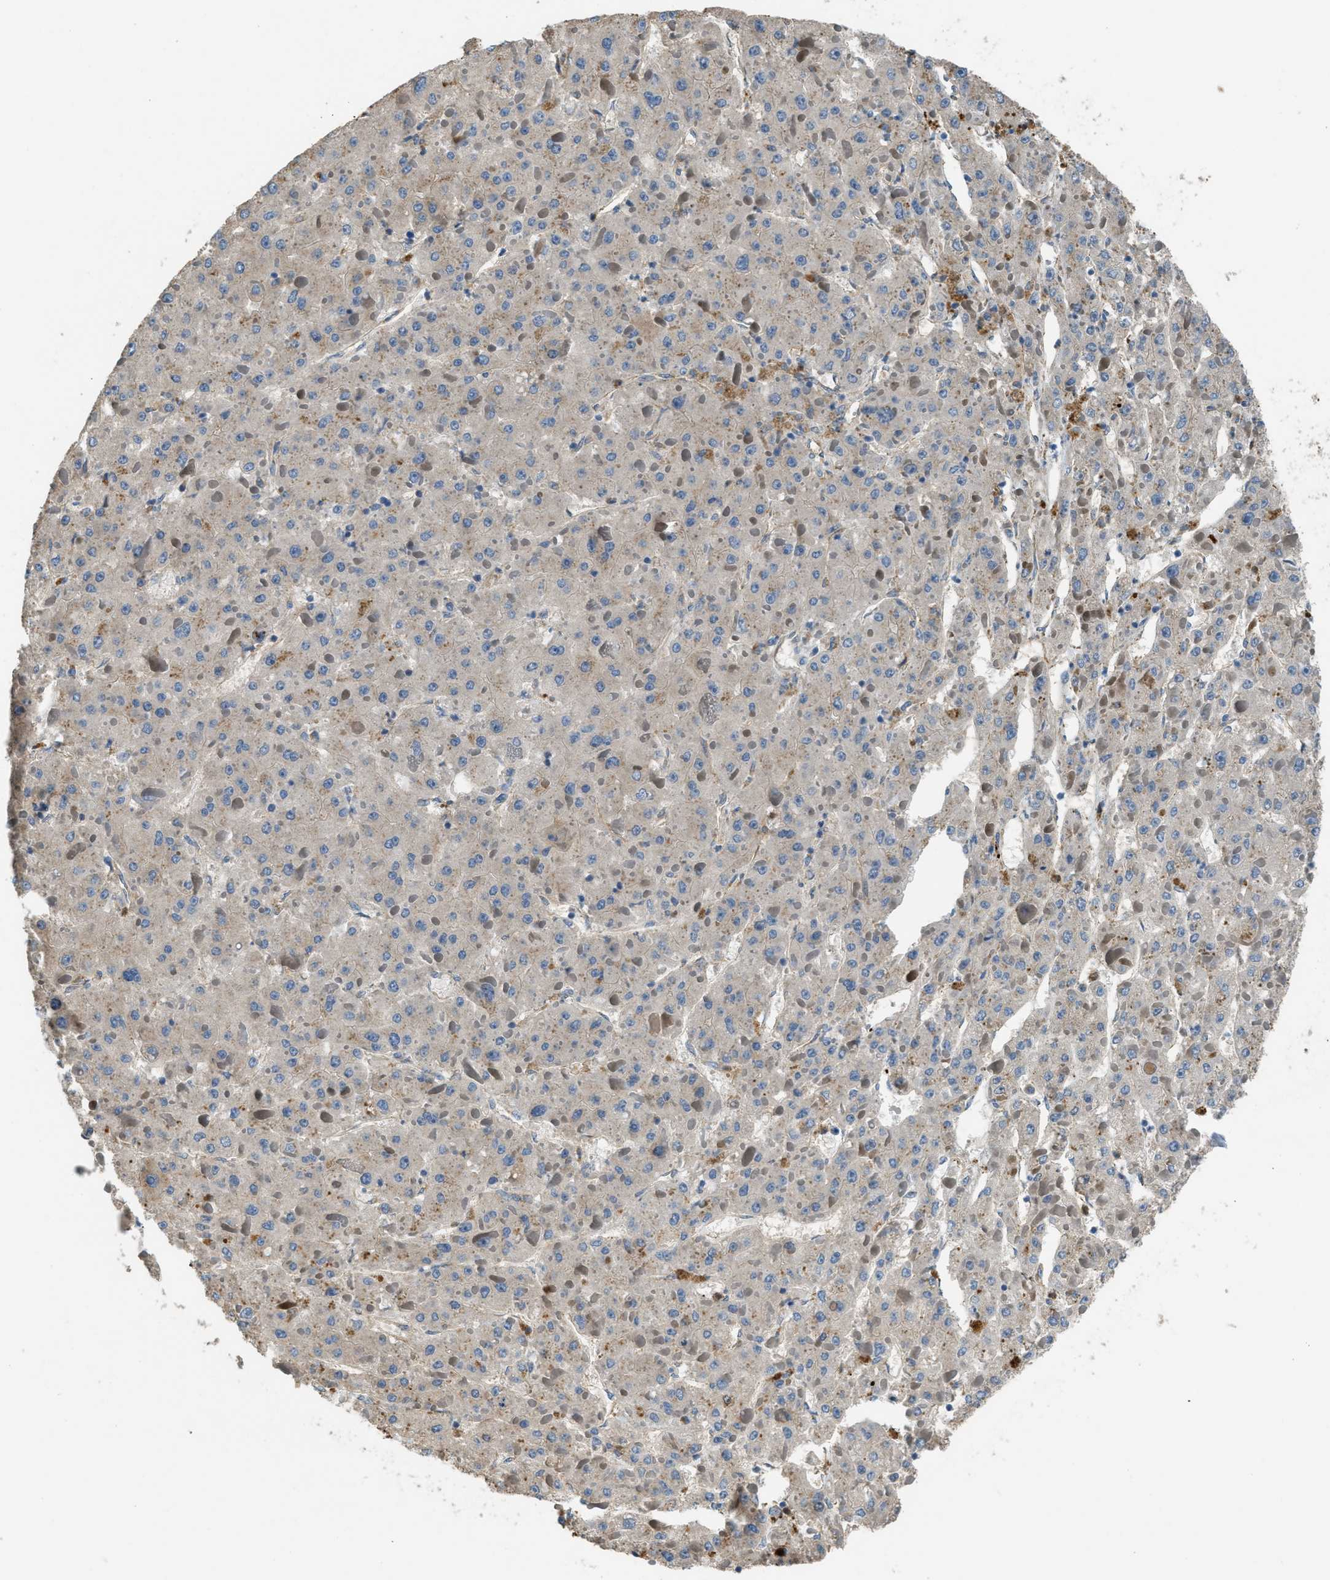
{"staining": {"intensity": "weak", "quantity": ">75%", "location": "cytoplasmic/membranous"}, "tissue": "liver cancer", "cell_type": "Tumor cells", "image_type": "cancer", "snomed": [{"axis": "morphology", "description": "Carcinoma, Hepatocellular, NOS"}, {"axis": "topography", "description": "Liver"}], "caption": "High-power microscopy captured an IHC image of liver cancer (hepatocellular carcinoma), revealing weak cytoplasmic/membranous positivity in about >75% of tumor cells.", "gene": "GIMAP8", "patient": {"sex": "female", "age": 73}}